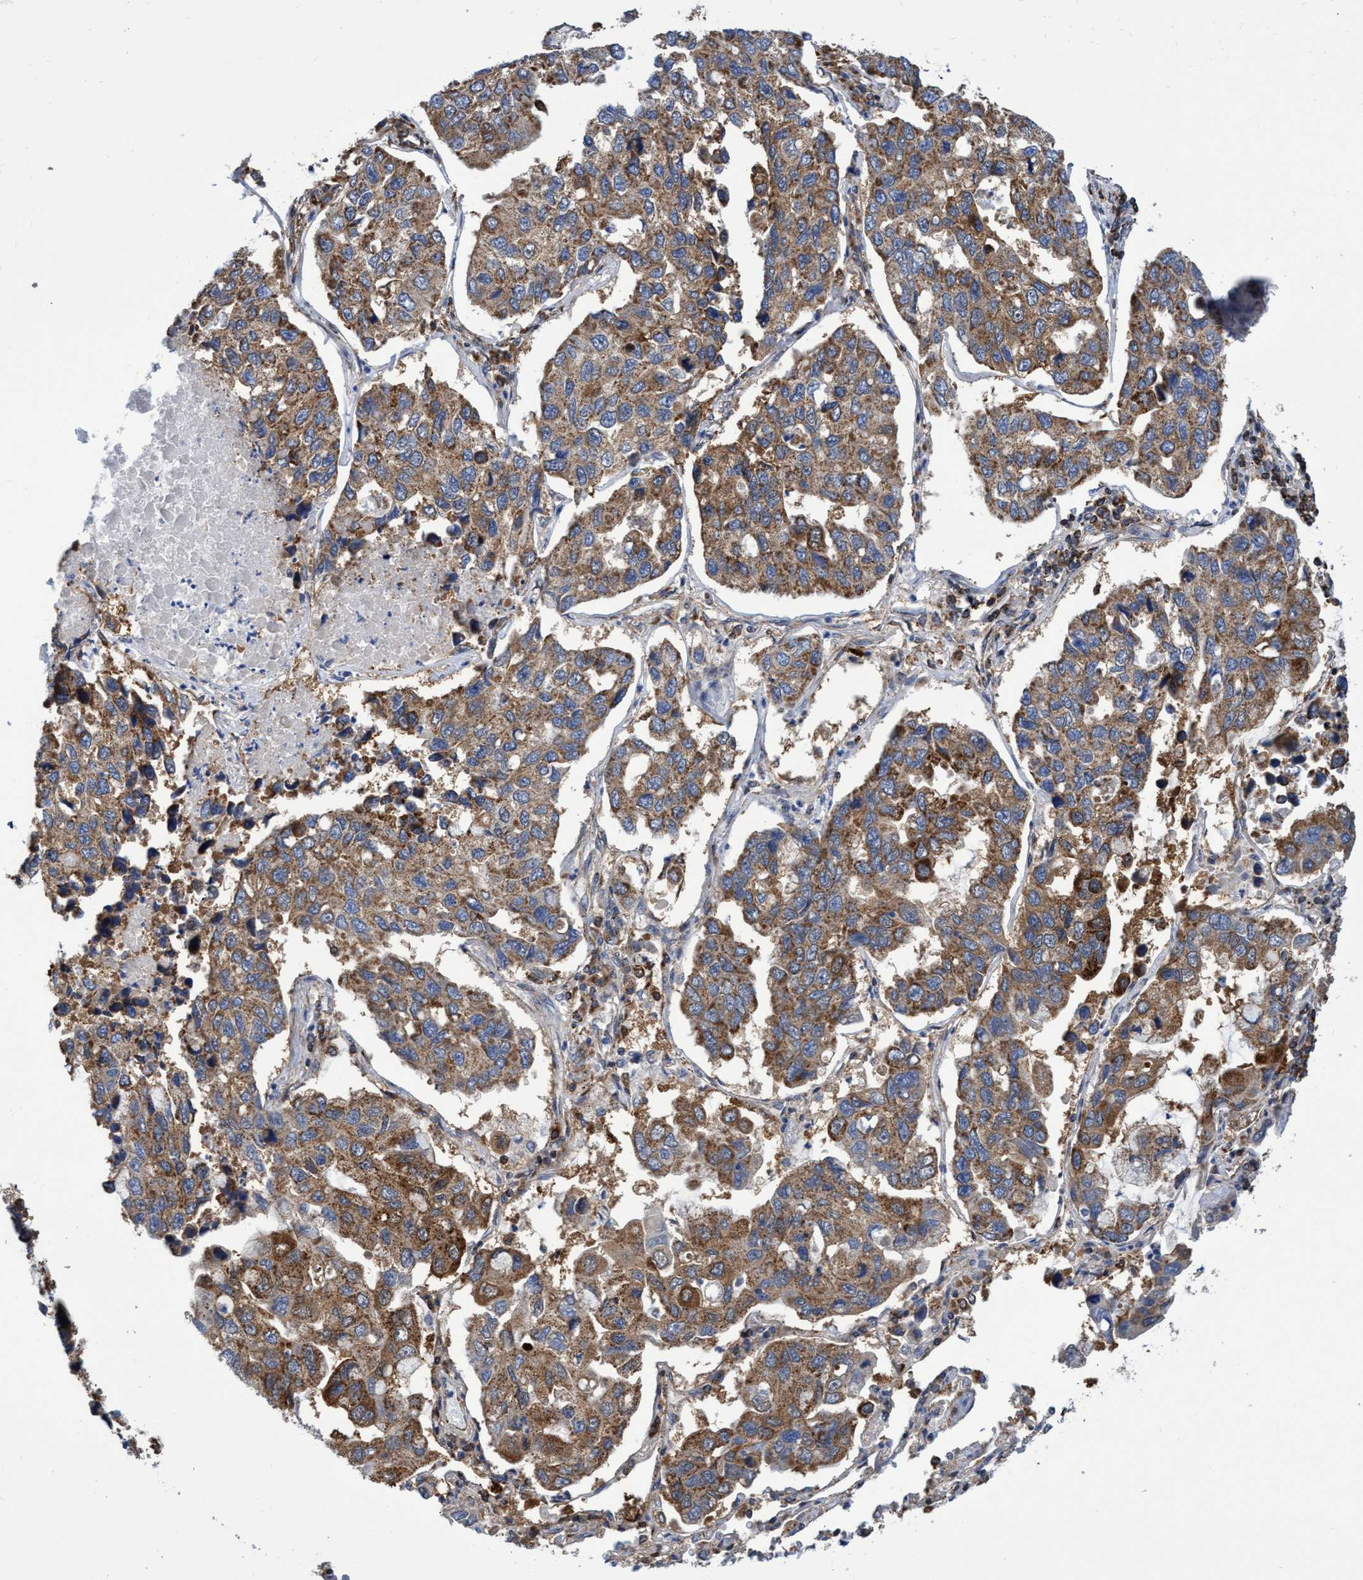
{"staining": {"intensity": "moderate", "quantity": ">75%", "location": "cytoplasmic/membranous"}, "tissue": "lung cancer", "cell_type": "Tumor cells", "image_type": "cancer", "snomed": [{"axis": "morphology", "description": "Adenocarcinoma, NOS"}, {"axis": "topography", "description": "Lung"}], "caption": "Moderate cytoplasmic/membranous positivity is identified in approximately >75% of tumor cells in lung cancer (adenocarcinoma).", "gene": "CRYZ", "patient": {"sex": "male", "age": 64}}